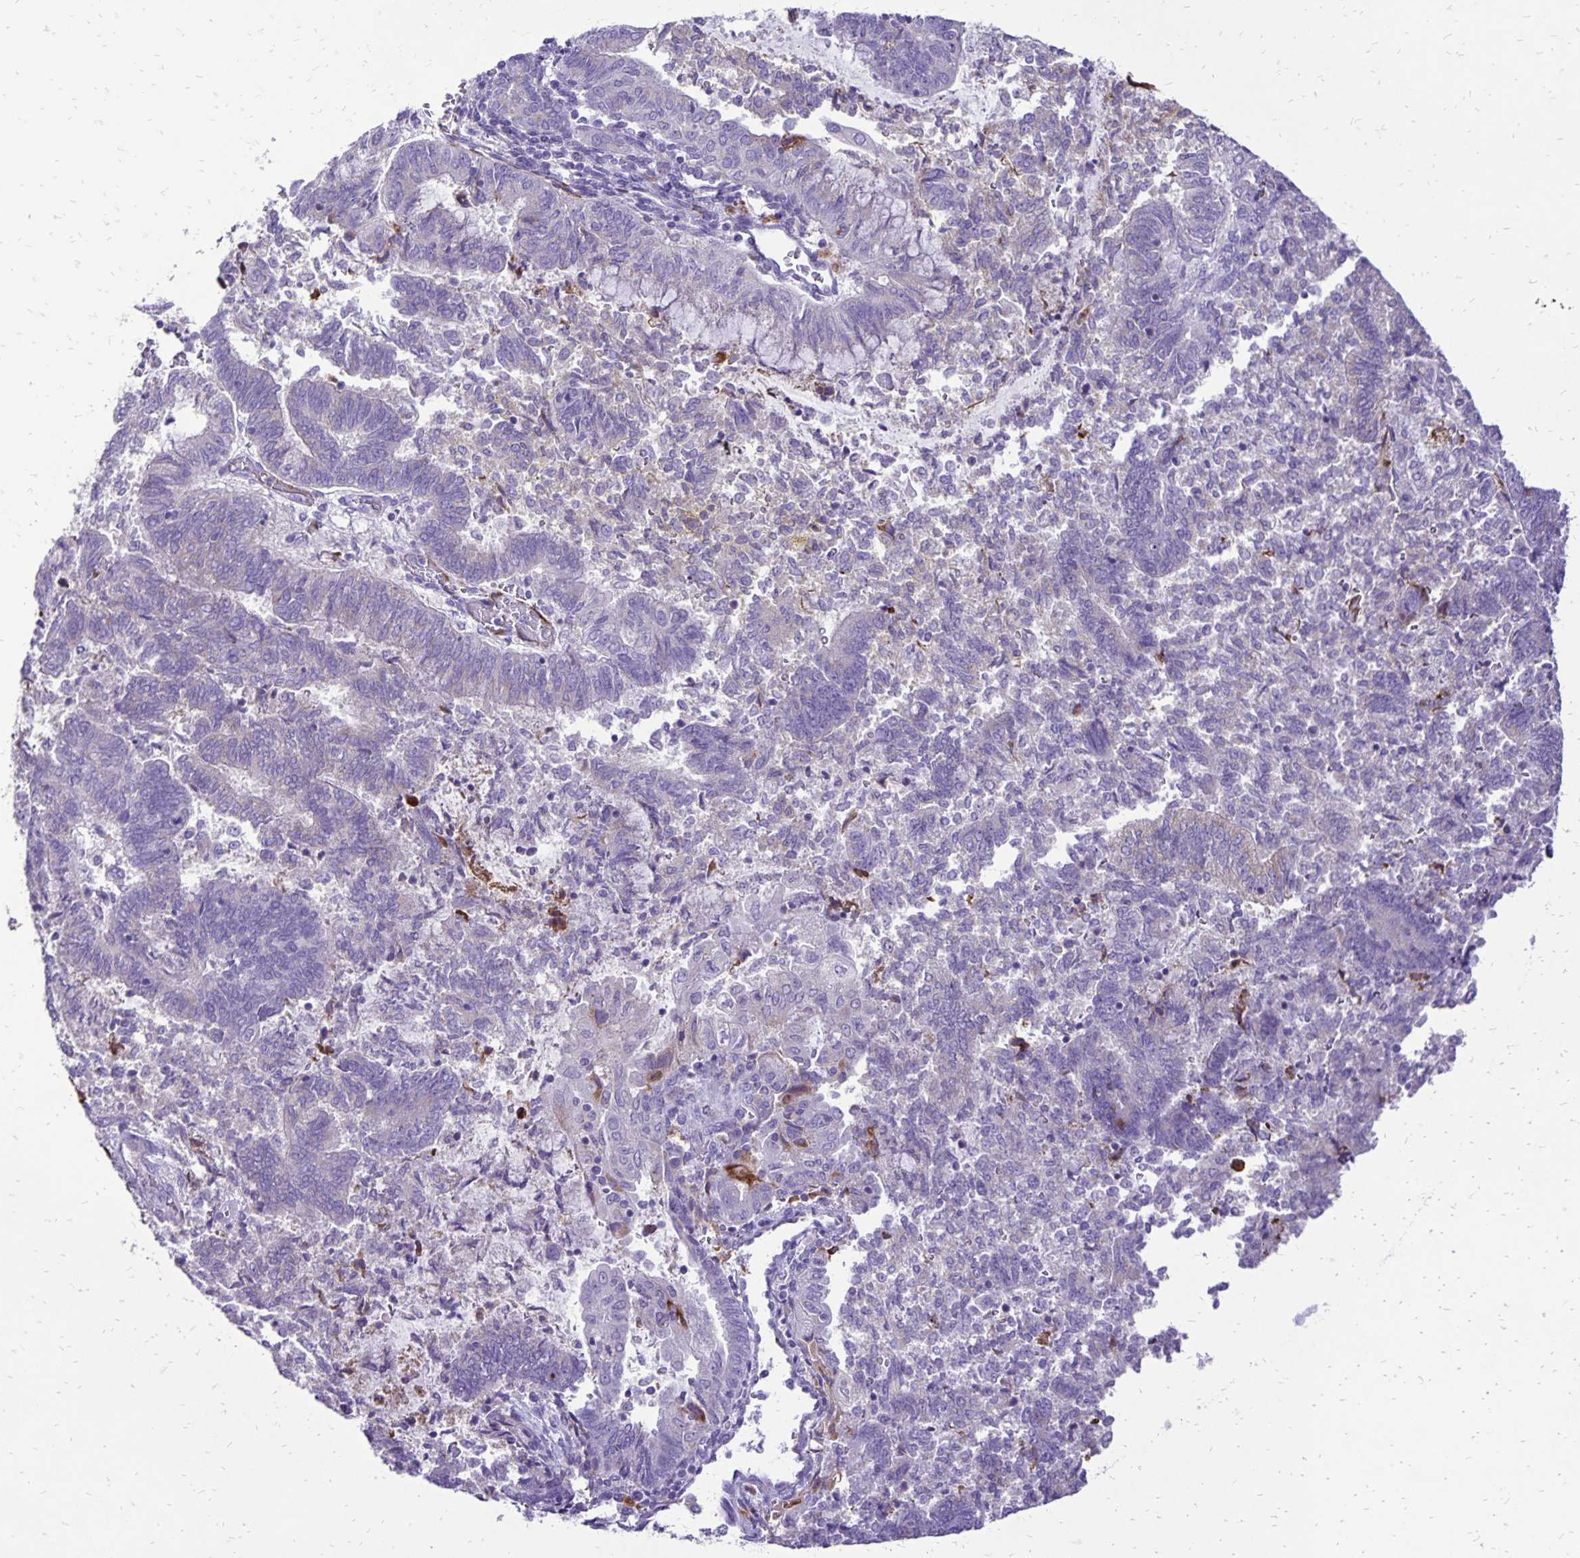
{"staining": {"intensity": "negative", "quantity": "none", "location": "none"}, "tissue": "endometrial cancer", "cell_type": "Tumor cells", "image_type": "cancer", "snomed": [{"axis": "morphology", "description": "Adenocarcinoma, NOS"}, {"axis": "topography", "description": "Endometrium"}], "caption": "Endometrial adenocarcinoma was stained to show a protein in brown. There is no significant positivity in tumor cells. The staining is performed using DAB brown chromogen with nuclei counter-stained in using hematoxylin.", "gene": "EIF5A", "patient": {"sex": "female", "age": 65}}